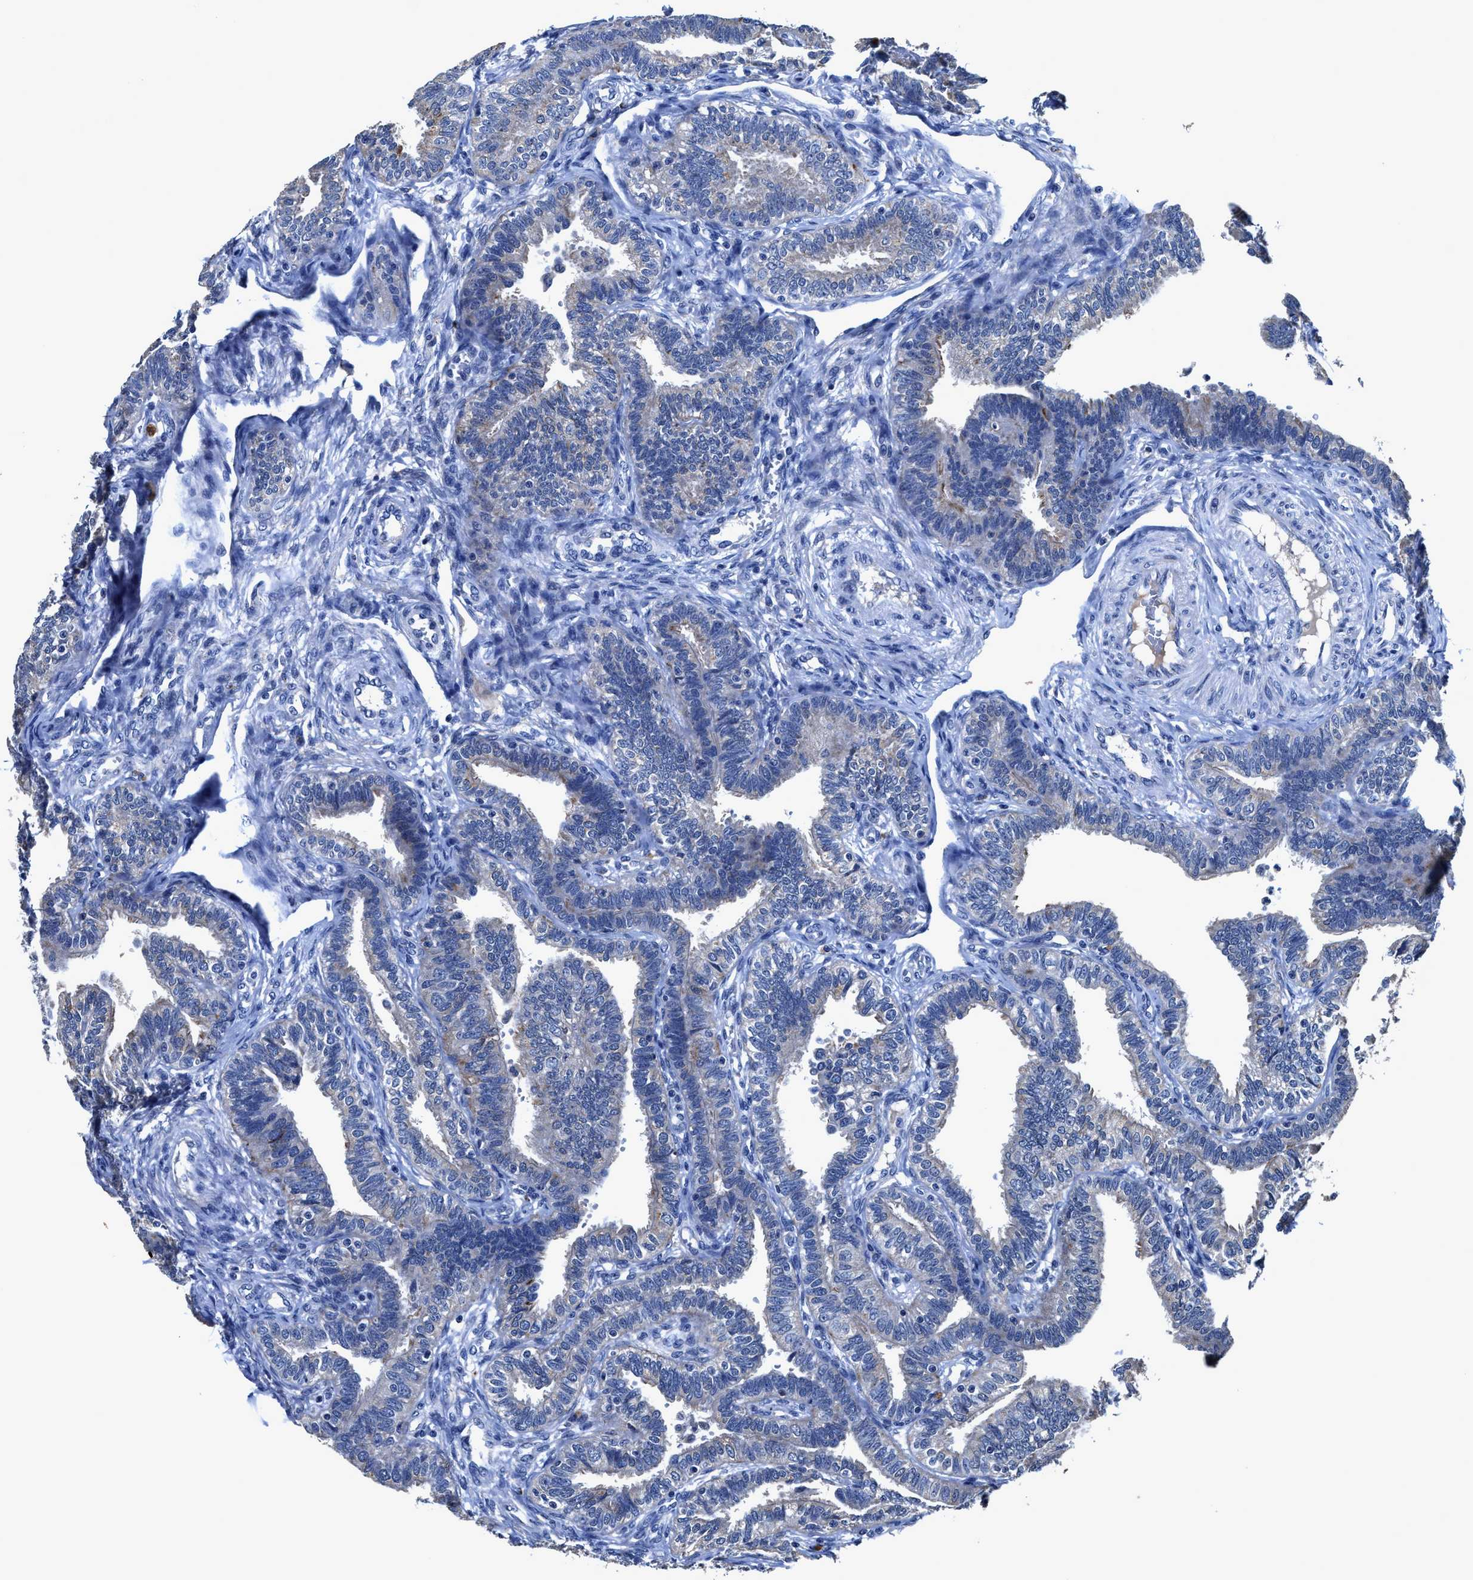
{"staining": {"intensity": "weak", "quantity": "<25%", "location": "cytoplasmic/membranous"}, "tissue": "fallopian tube", "cell_type": "Glandular cells", "image_type": "normal", "snomed": [{"axis": "morphology", "description": "Normal tissue, NOS"}, {"axis": "topography", "description": "Fallopian tube"}, {"axis": "topography", "description": "Placenta"}], "caption": "A photomicrograph of fallopian tube stained for a protein displays no brown staining in glandular cells.", "gene": "UBR4", "patient": {"sex": "female", "age": 34}}